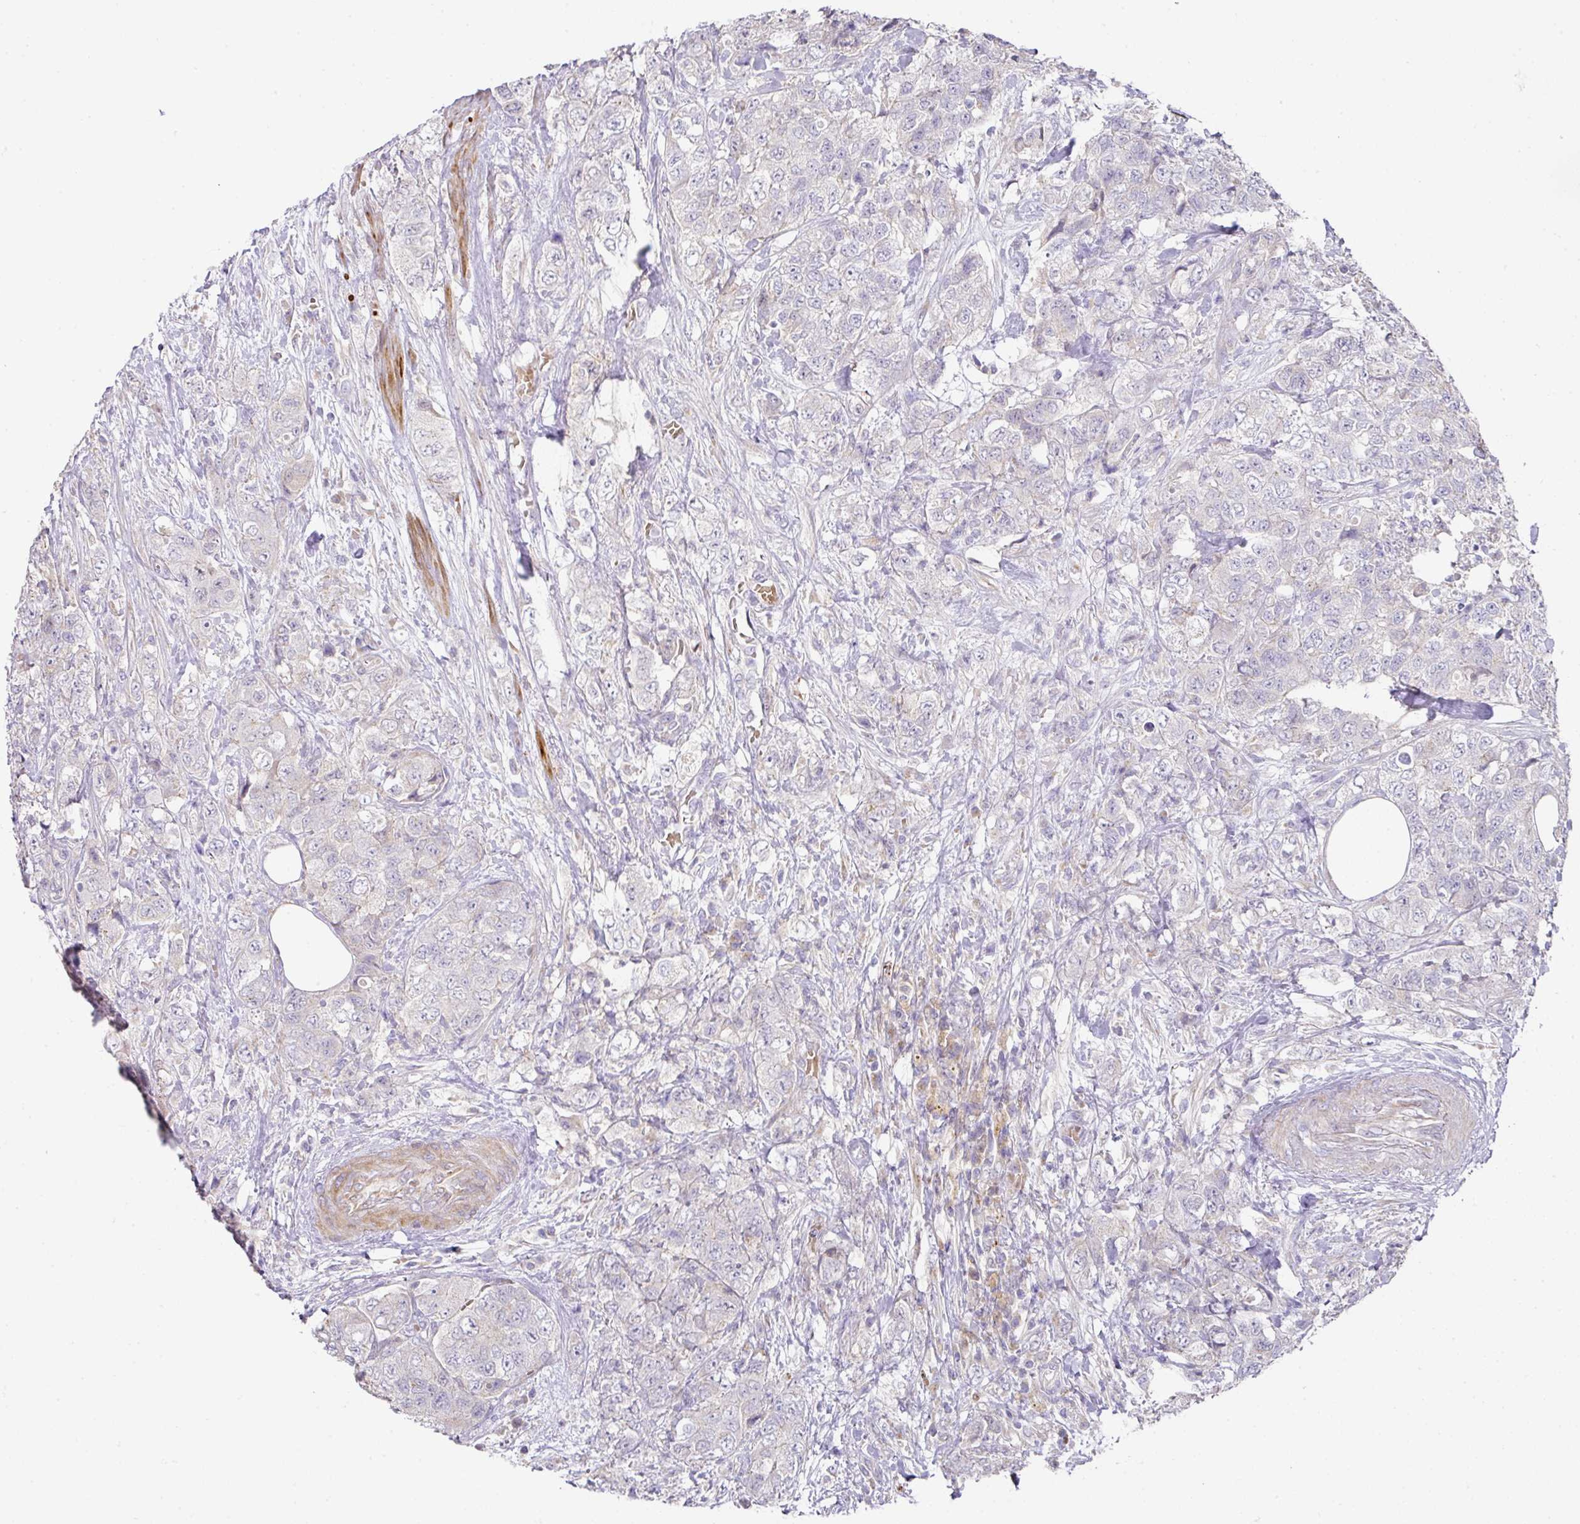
{"staining": {"intensity": "negative", "quantity": "none", "location": "none"}, "tissue": "urothelial cancer", "cell_type": "Tumor cells", "image_type": "cancer", "snomed": [{"axis": "morphology", "description": "Urothelial carcinoma, High grade"}, {"axis": "topography", "description": "Urinary bladder"}], "caption": "An IHC micrograph of high-grade urothelial carcinoma is shown. There is no staining in tumor cells of high-grade urothelial carcinoma.", "gene": "TARM1", "patient": {"sex": "female", "age": 78}}